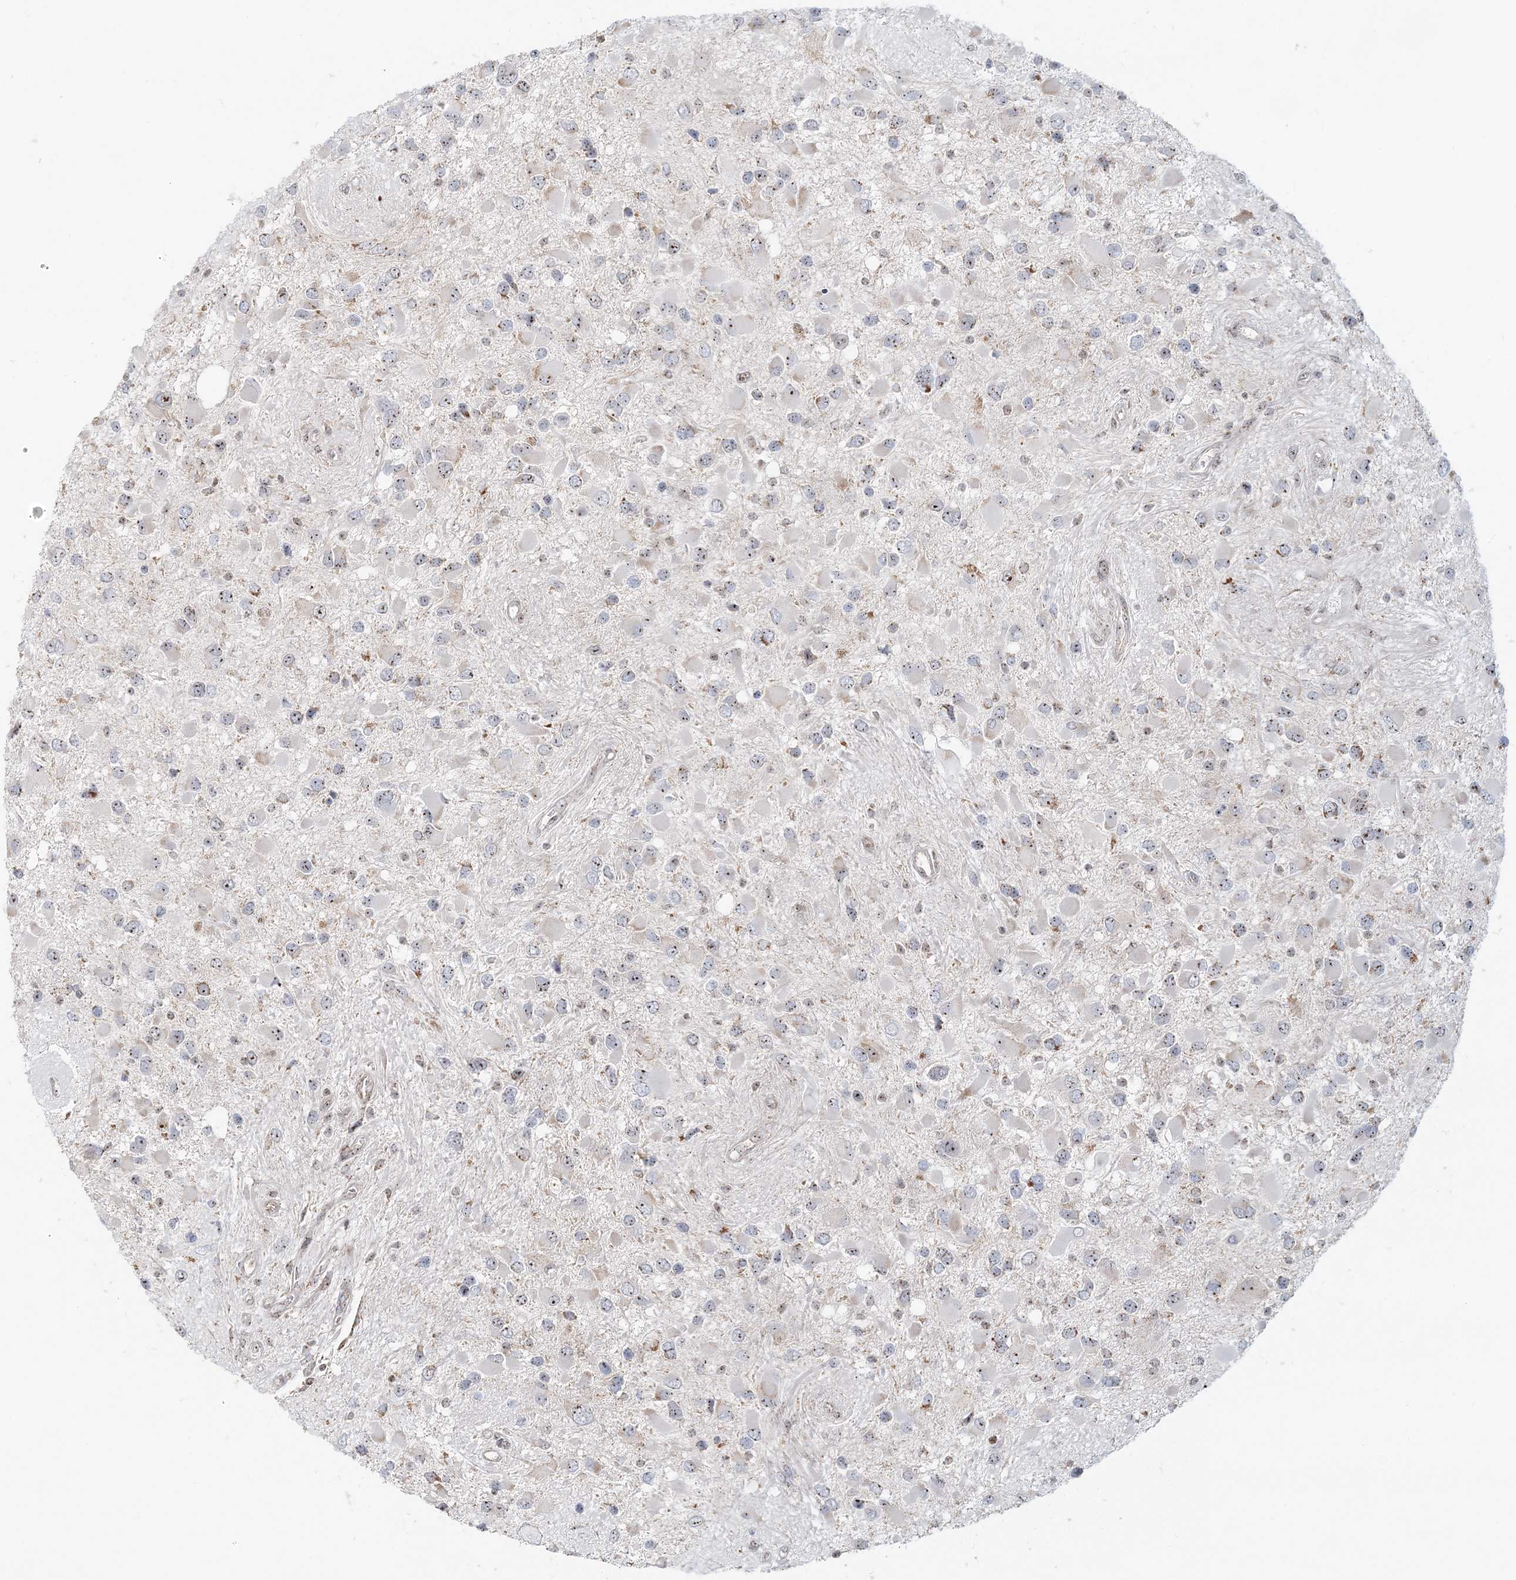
{"staining": {"intensity": "weak", "quantity": "25%-75%", "location": "nuclear"}, "tissue": "glioma", "cell_type": "Tumor cells", "image_type": "cancer", "snomed": [{"axis": "morphology", "description": "Glioma, malignant, High grade"}, {"axis": "topography", "description": "Brain"}], "caption": "High-power microscopy captured an IHC micrograph of glioma, revealing weak nuclear positivity in approximately 25%-75% of tumor cells.", "gene": "UBE2F", "patient": {"sex": "male", "age": 53}}